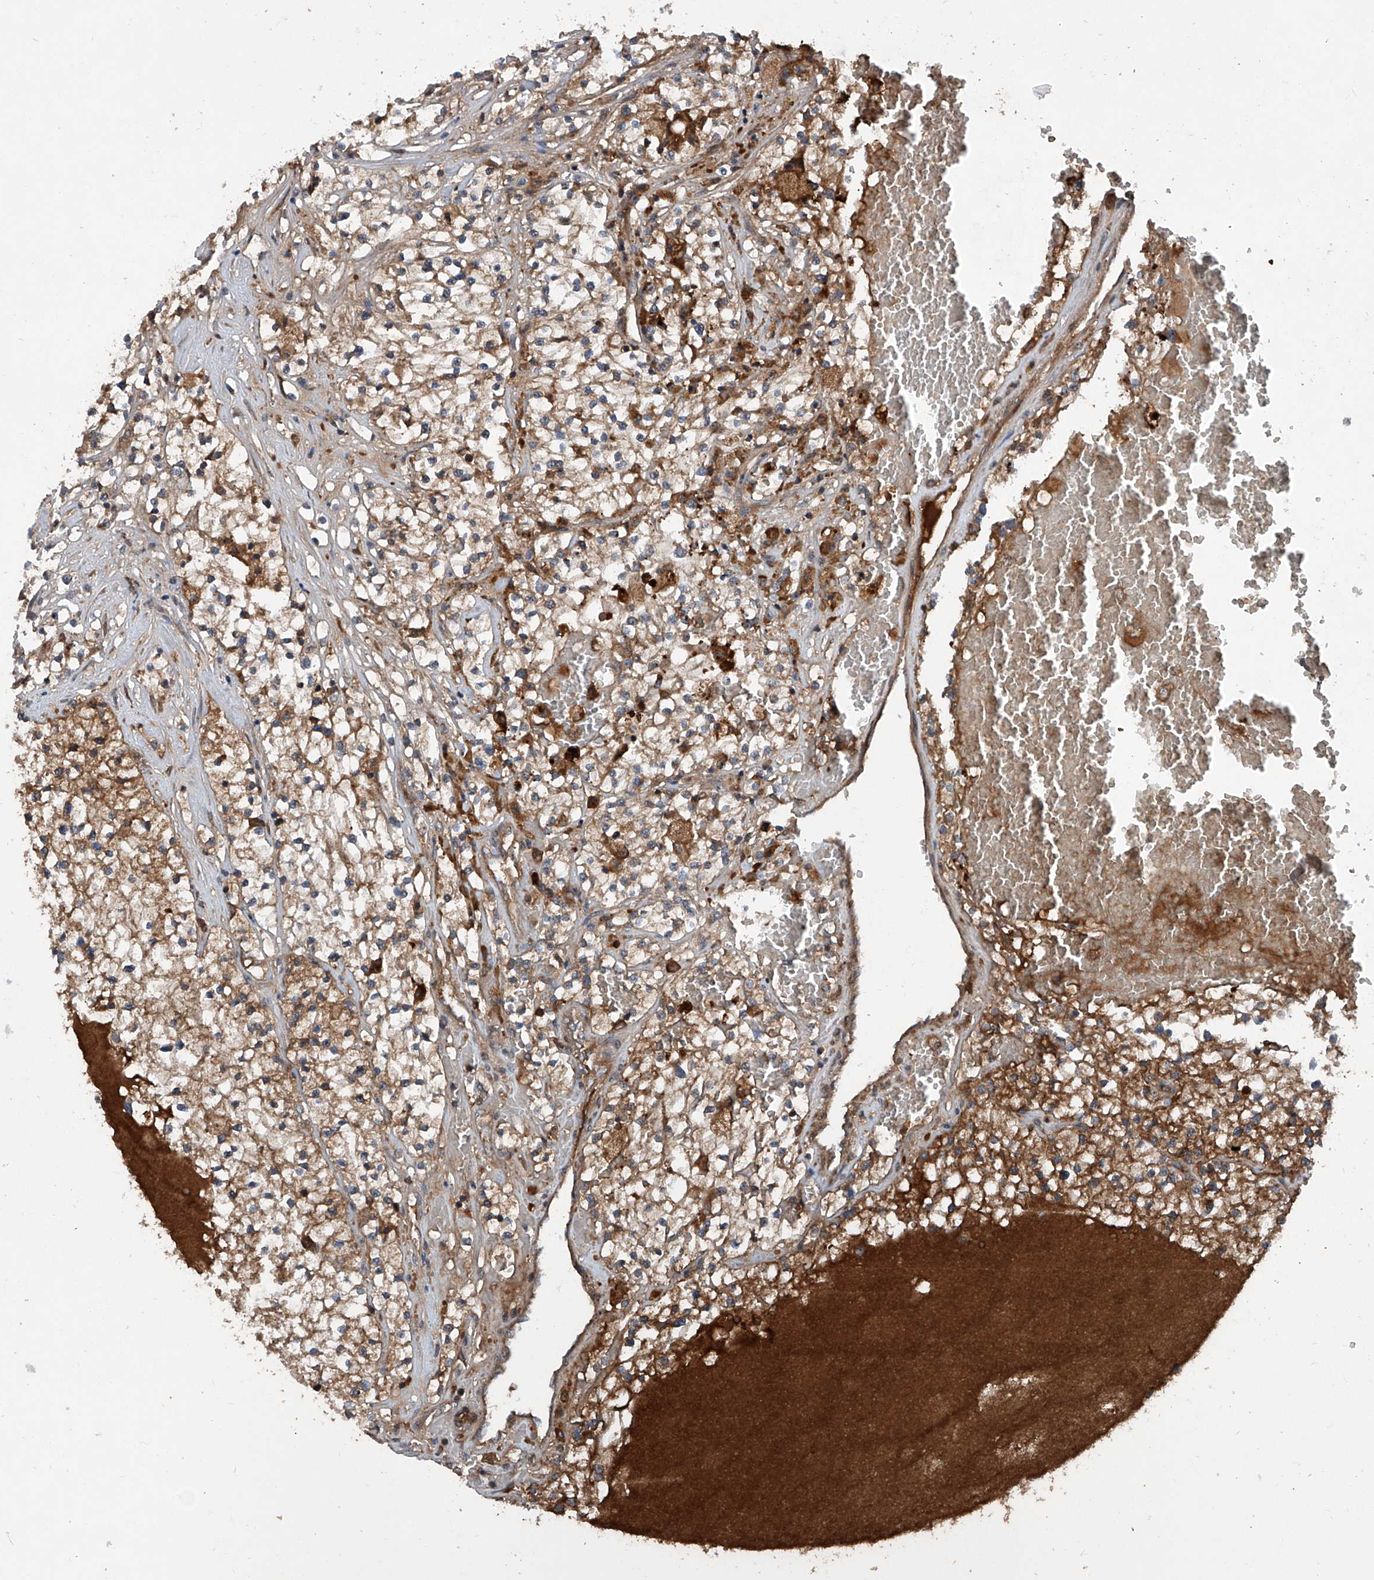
{"staining": {"intensity": "moderate", "quantity": ">75%", "location": "cytoplasmic/membranous"}, "tissue": "renal cancer", "cell_type": "Tumor cells", "image_type": "cancer", "snomed": [{"axis": "morphology", "description": "Normal tissue, NOS"}, {"axis": "morphology", "description": "Adenocarcinoma, NOS"}, {"axis": "topography", "description": "Kidney"}], "caption": "Immunohistochemistry (IHC) (DAB (3,3'-diaminobenzidine)) staining of renal adenocarcinoma exhibits moderate cytoplasmic/membranous protein positivity in approximately >75% of tumor cells. The staining is performed using DAB brown chromogen to label protein expression. The nuclei are counter-stained blue using hematoxylin.", "gene": "ASCC3", "patient": {"sex": "male", "age": 68}}